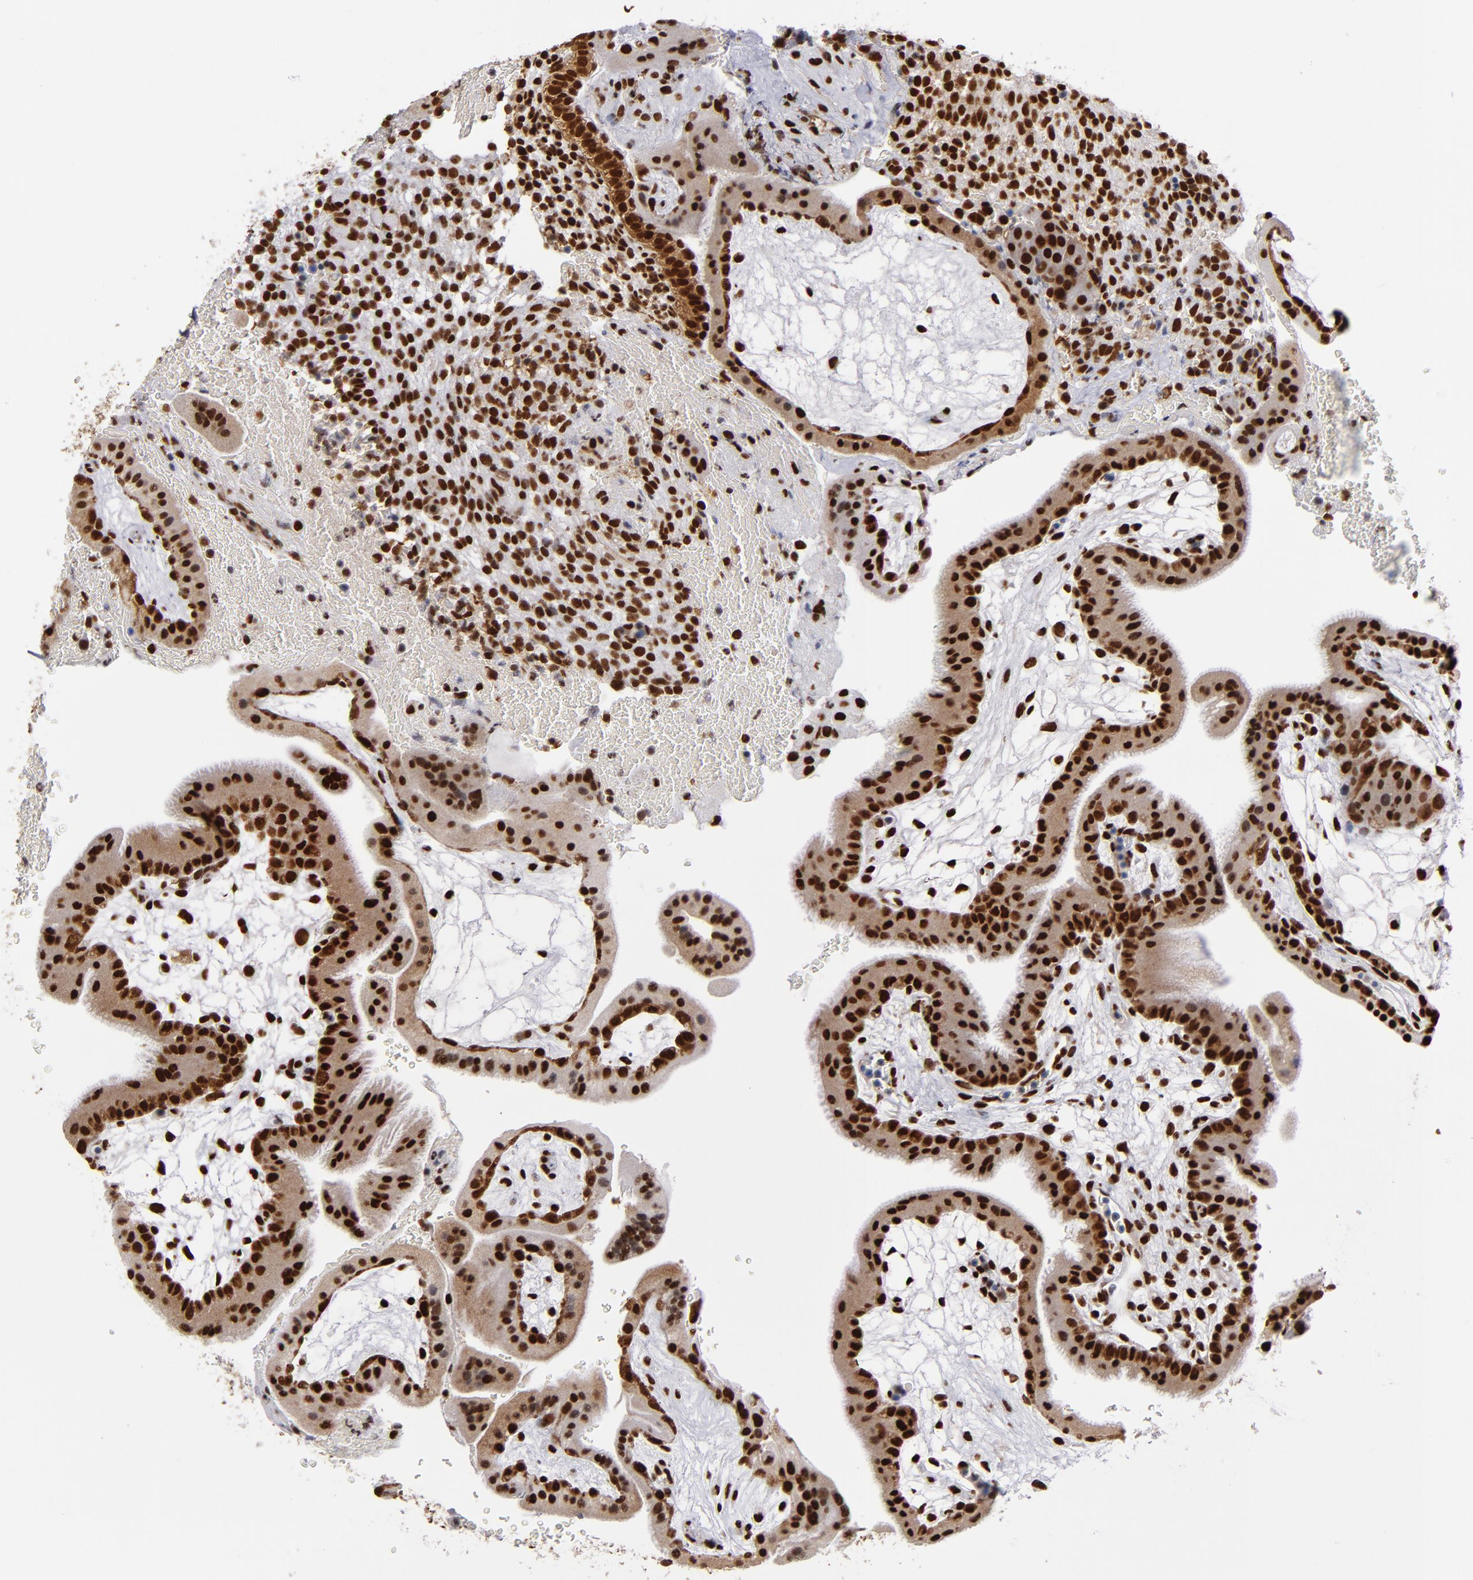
{"staining": {"intensity": "strong", "quantity": ">75%", "location": "nuclear"}, "tissue": "placenta", "cell_type": "Decidual cells", "image_type": "normal", "snomed": [{"axis": "morphology", "description": "Normal tissue, NOS"}, {"axis": "topography", "description": "Placenta"}], "caption": "Protein expression analysis of normal human placenta reveals strong nuclear expression in about >75% of decidual cells. The protein of interest is shown in brown color, while the nuclei are stained blue.", "gene": "MRE11", "patient": {"sex": "female", "age": 19}}